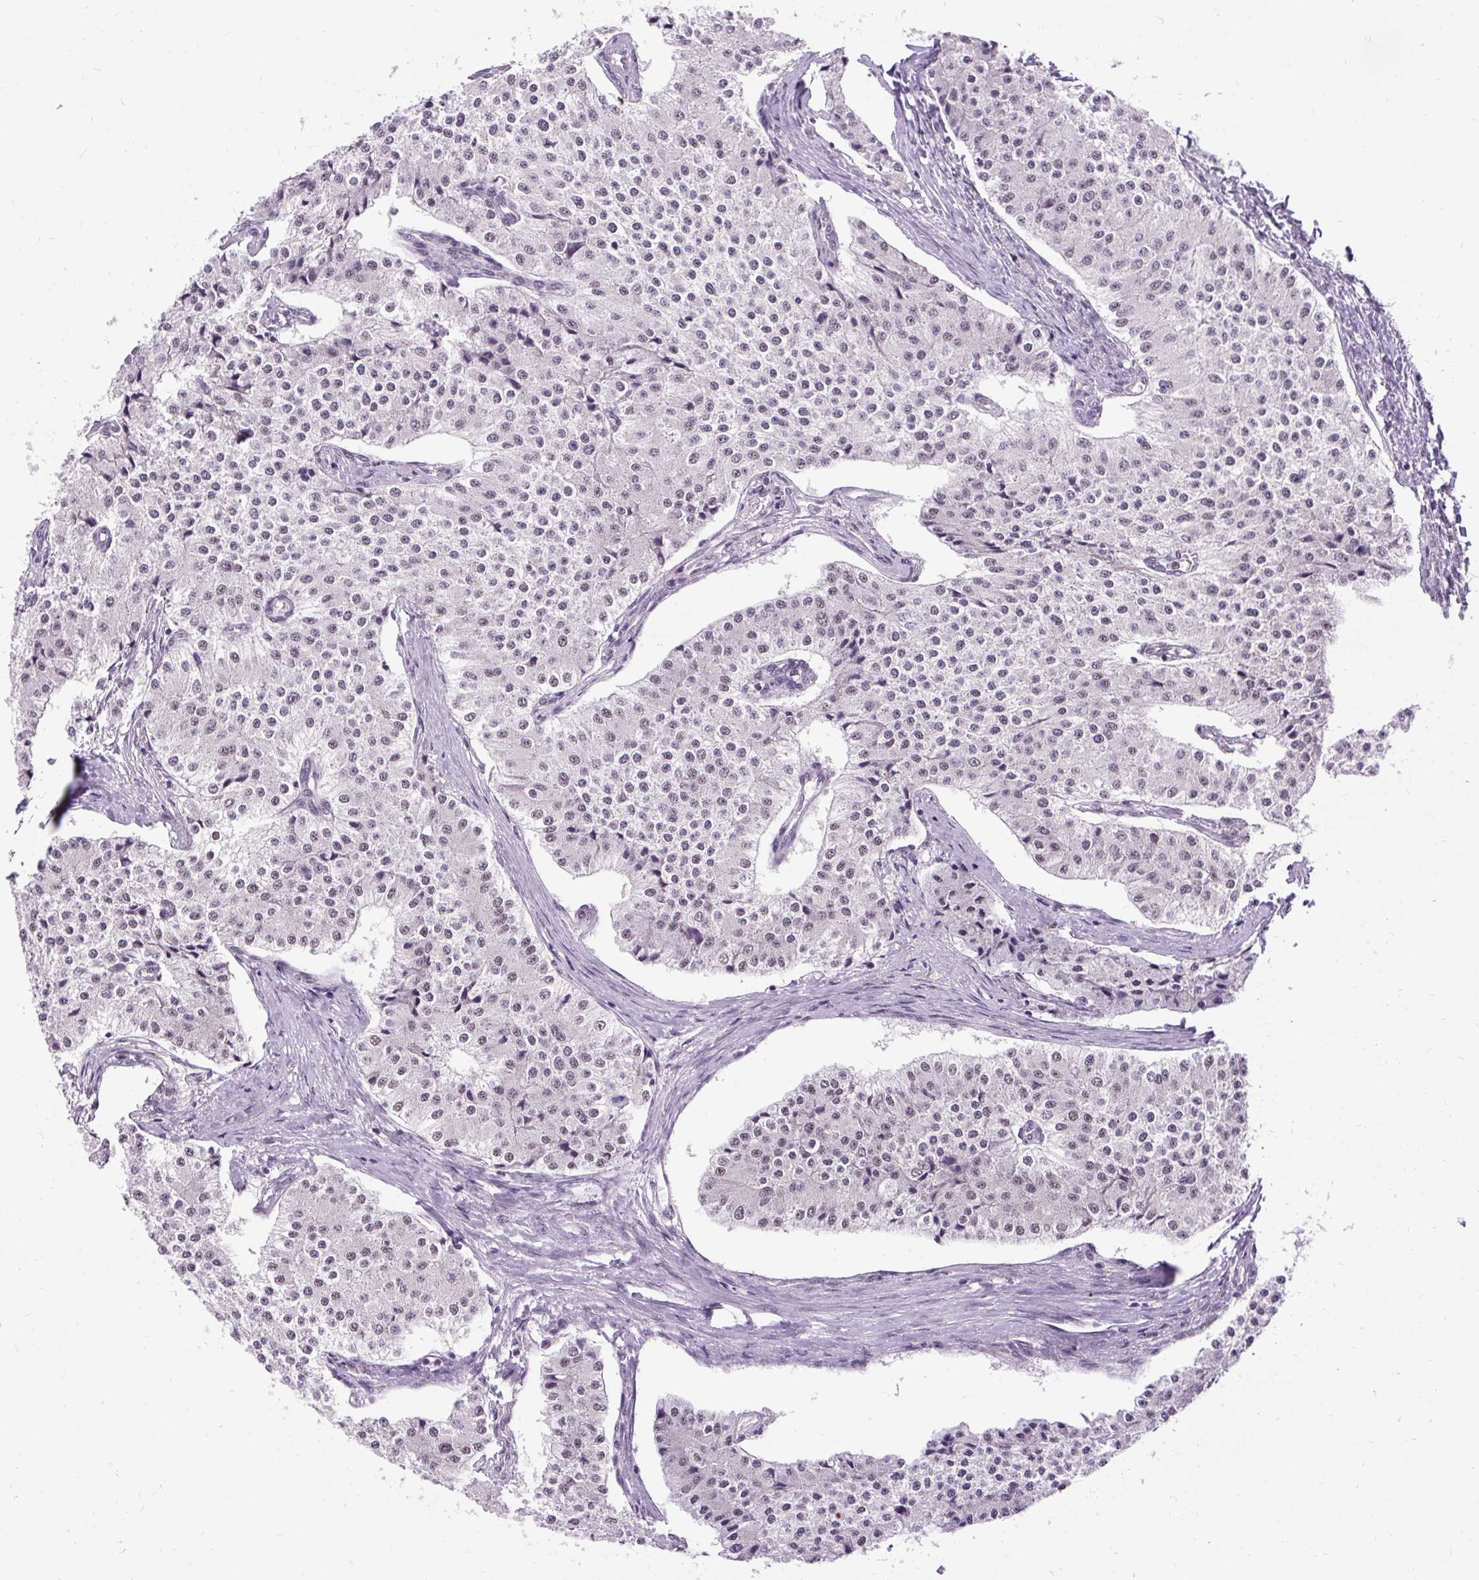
{"staining": {"intensity": "weak", "quantity": "<25%", "location": "nuclear"}, "tissue": "carcinoid", "cell_type": "Tumor cells", "image_type": "cancer", "snomed": [{"axis": "morphology", "description": "Carcinoid, malignant, NOS"}, {"axis": "topography", "description": "Colon"}], "caption": "High magnification brightfield microscopy of carcinoid stained with DAB (3,3'-diaminobenzidine) (brown) and counterstained with hematoxylin (blue): tumor cells show no significant positivity.", "gene": "SMC5", "patient": {"sex": "female", "age": 52}}